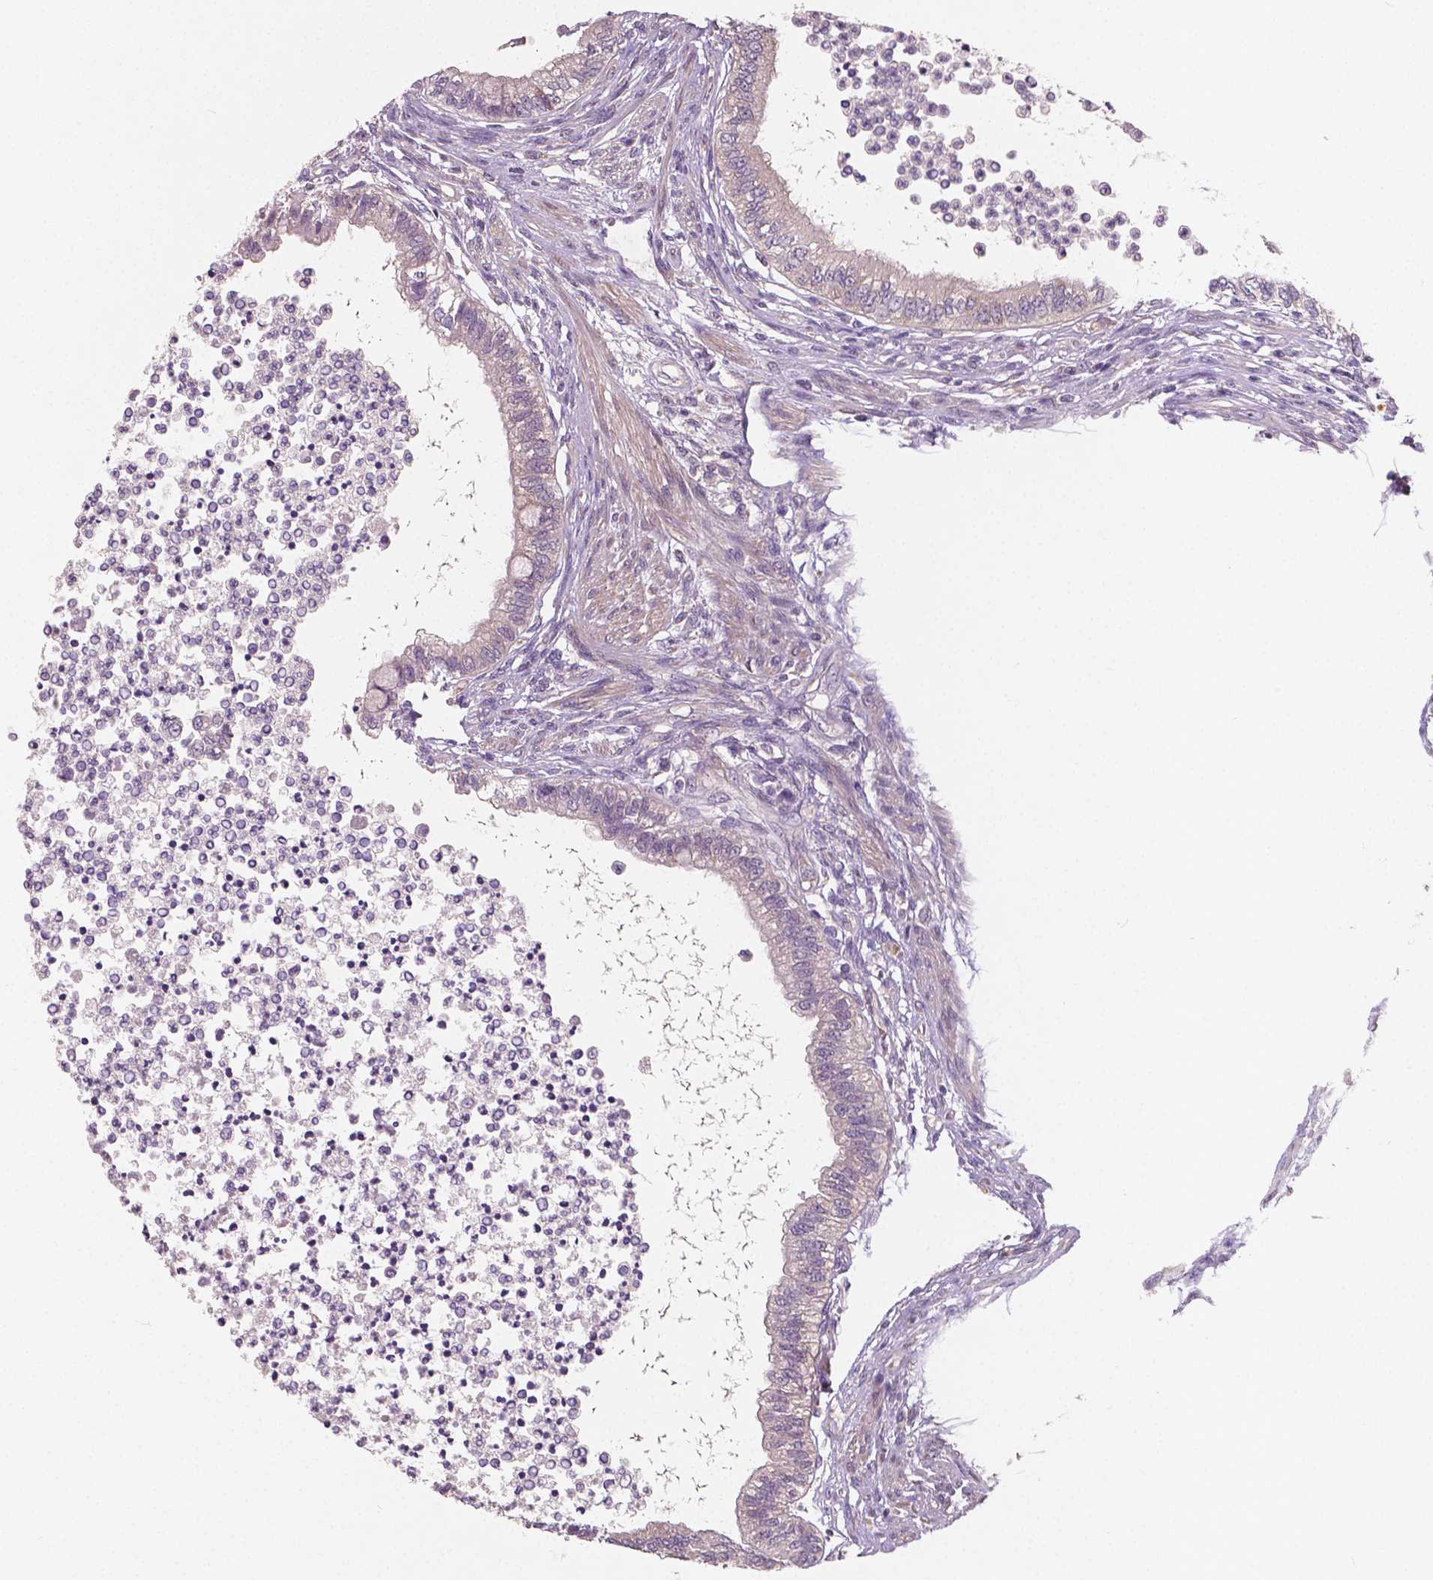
{"staining": {"intensity": "weak", "quantity": "25%-75%", "location": "cytoplasmic/membranous"}, "tissue": "testis cancer", "cell_type": "Tumor cells", "image_type": "cancer", "snomed": [{"axis": "morphology", "description": "Carcinoma, Embryonal, NOS"}, {"axis": "topography", "description": "Testis"}], "caption": "A low amount of weak cytoplasmic/membranous positivity is appreciated in about 25%-75% of tumor cells in testis embryonal carcinoma tissue.", "gene": "LSM14B", "patient": {"sex": "male", "age": 26}}